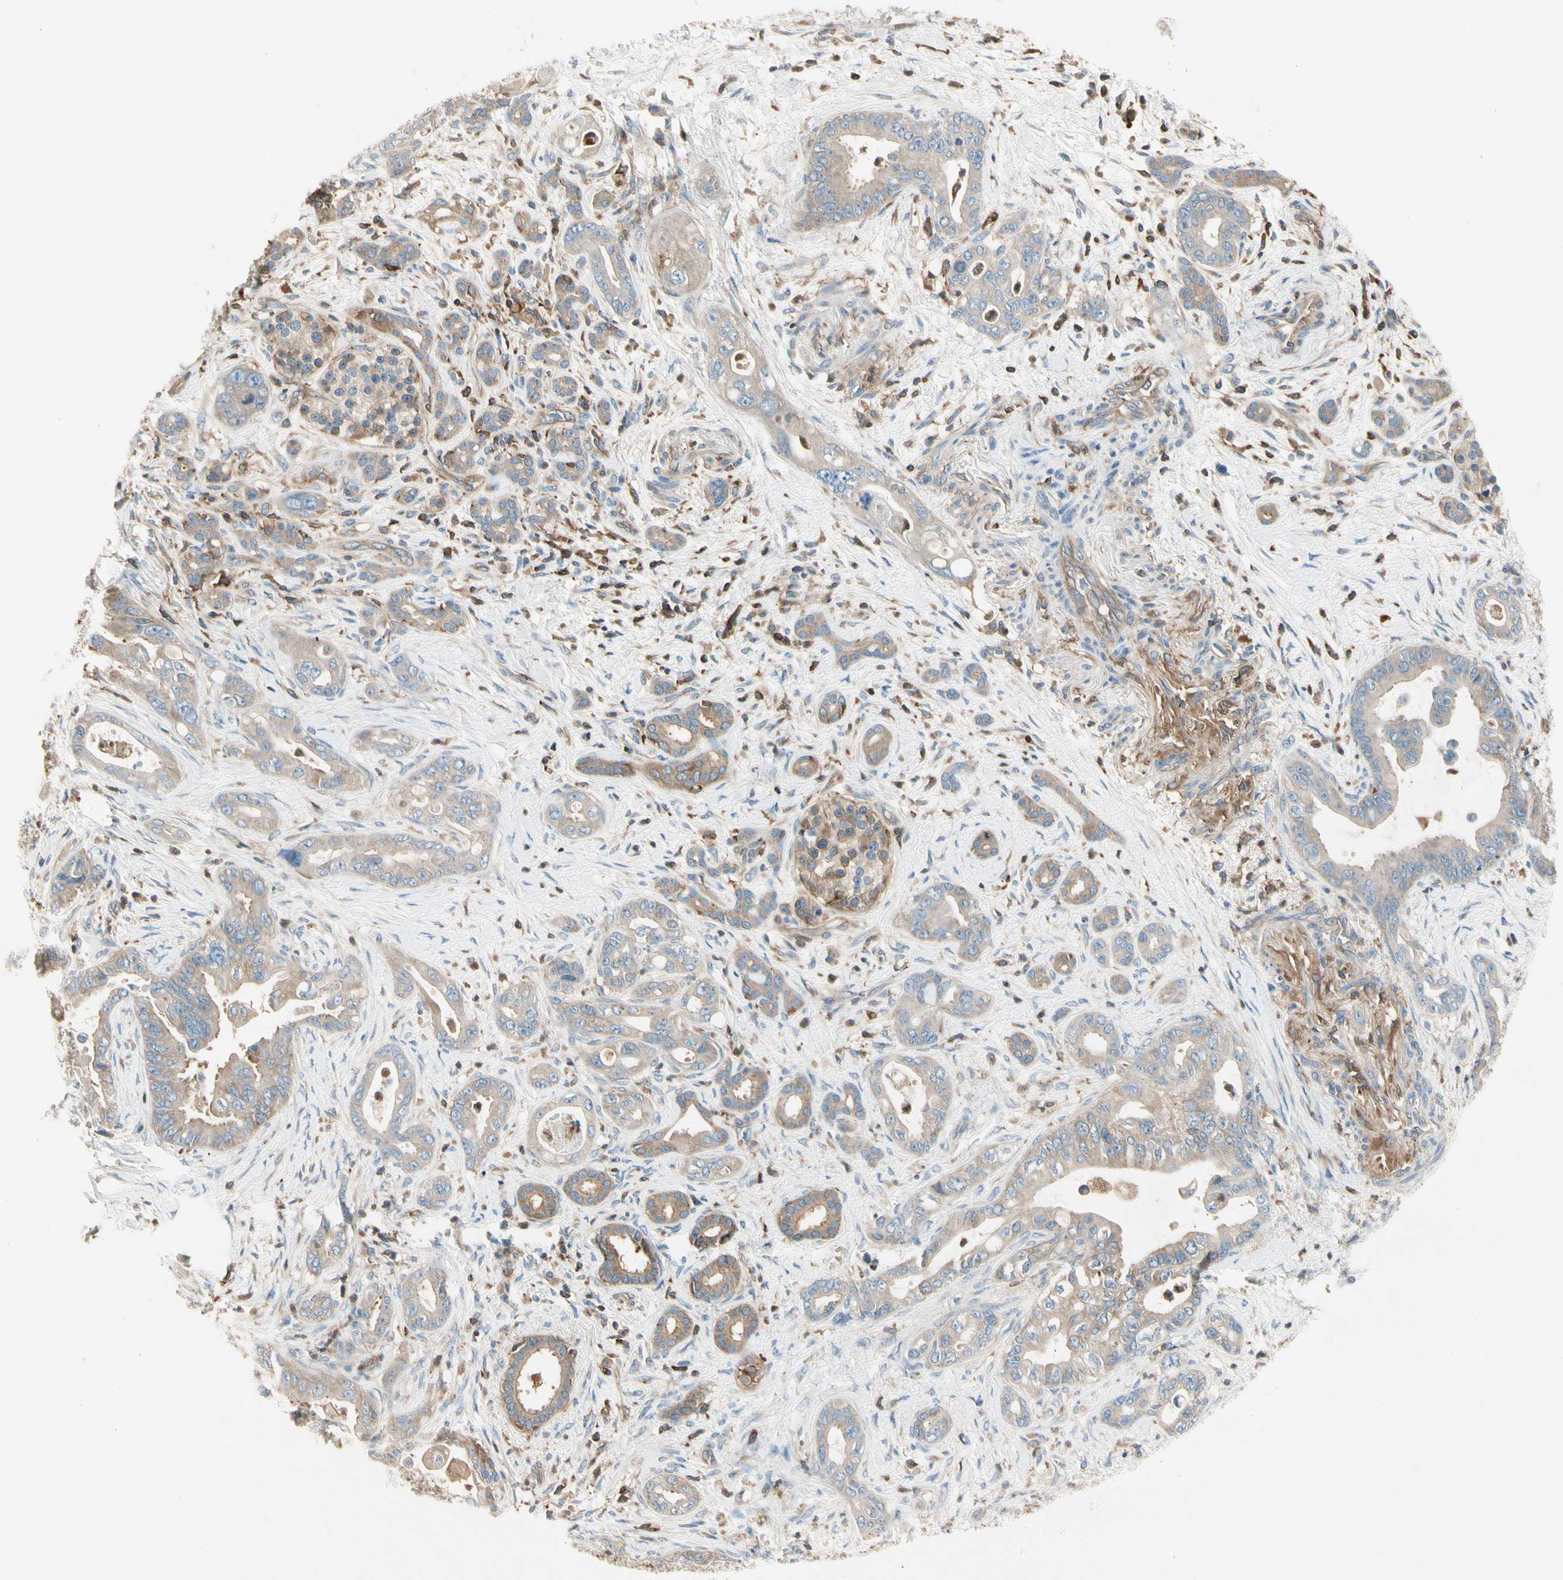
{"staining": {"intensity": "weak", "quantity": ">75%", "location": "cytoplasmic/membranous"}, "tissue": "pancreatic cancer", "cell_type": "Tumor cells", "image_type": "cancer", "snomed": [{"axis": "morphology", "description": "Adenocarcinoma, NOS"}, {"axis": "topography", "description": "Pancreas"}], "caption": "Immunohistochemical staining of human adenocarcinoma (pancreatic) displays low levels of weak cytoplasmic/membranous expression in about >75% of tumor cells.", "gene": "CAPZA2", "patient": {"sex": "male", "age": 70}}